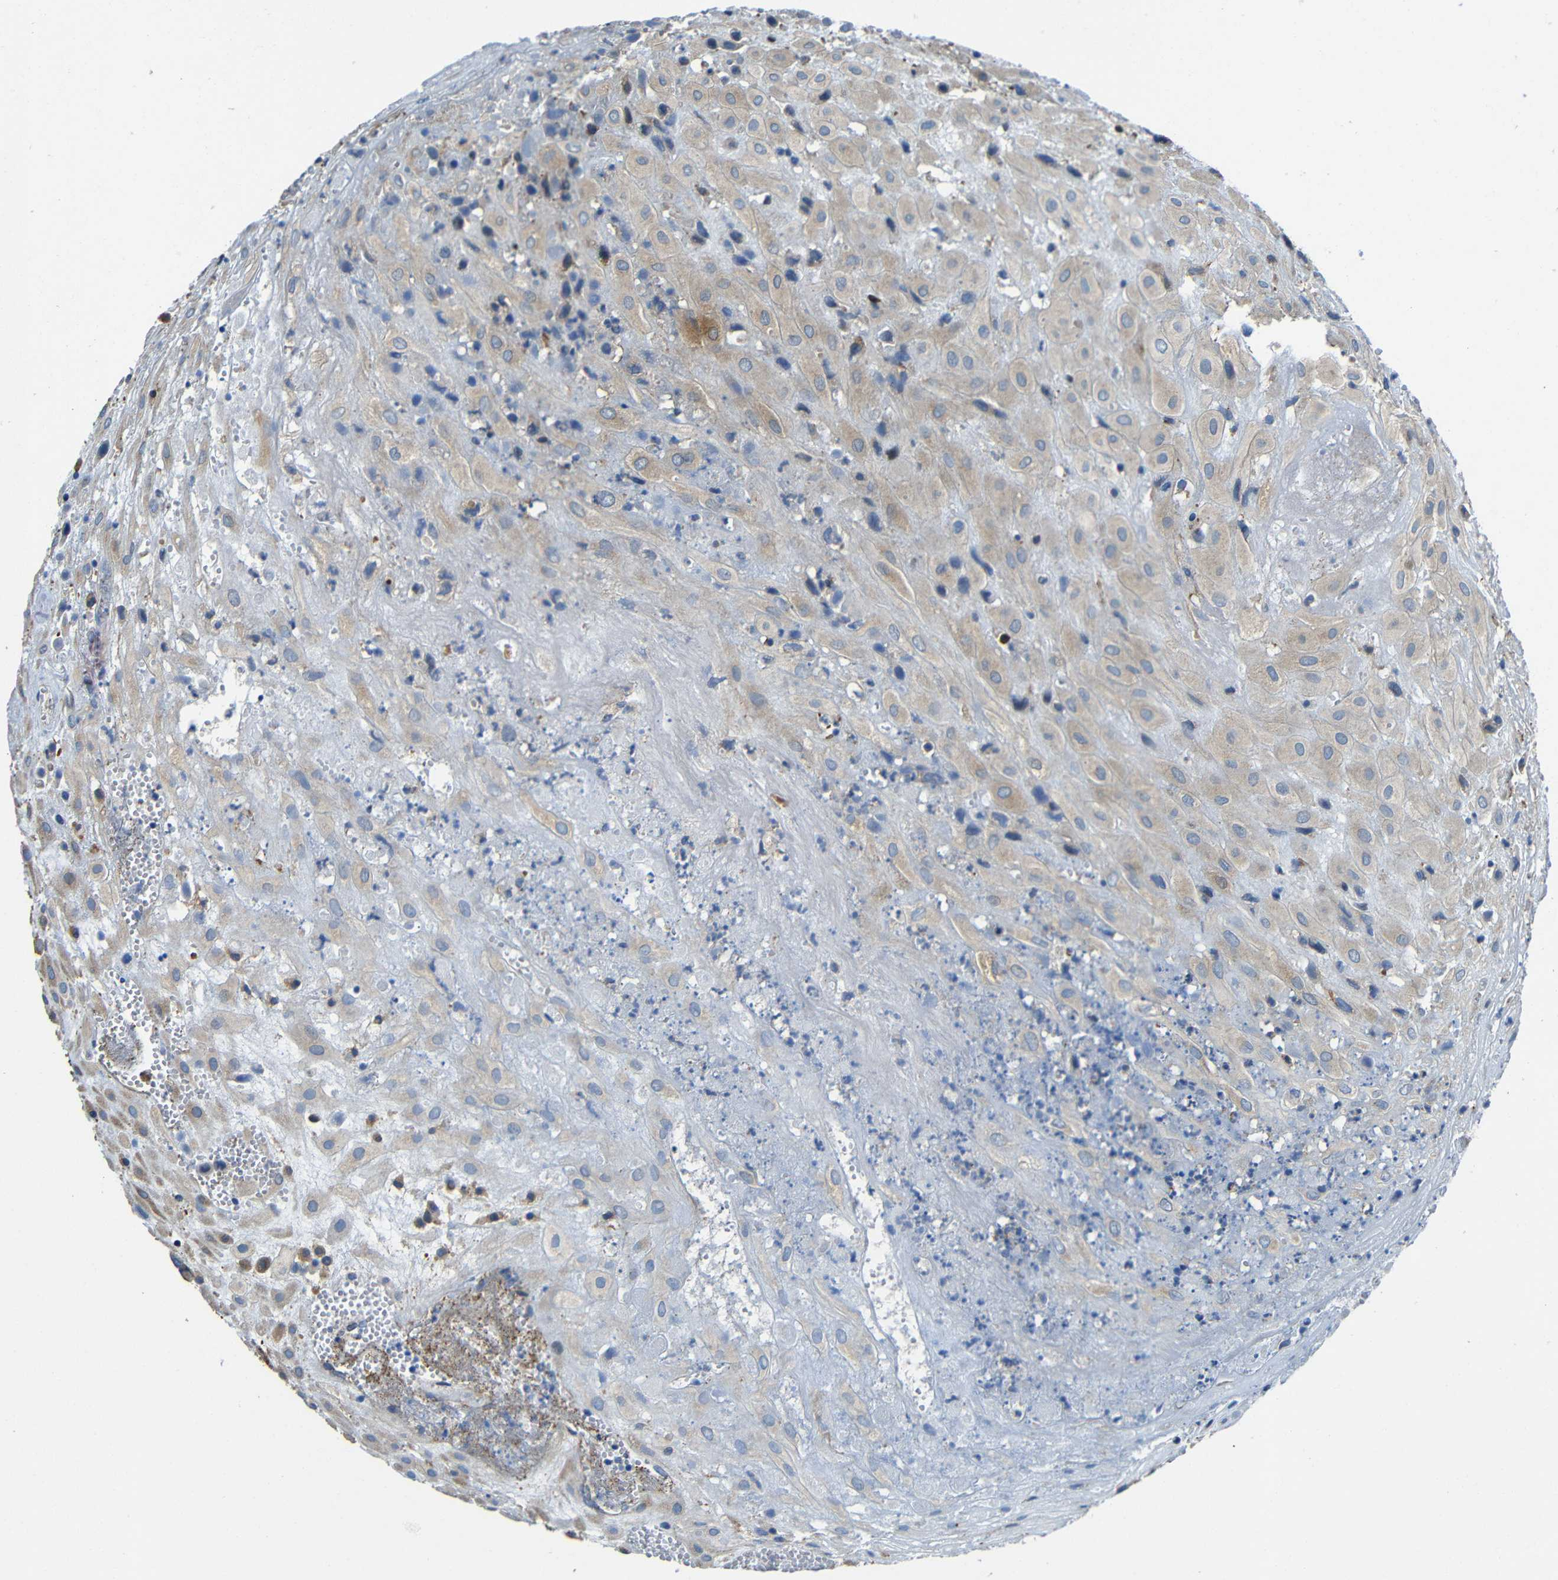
{"staining": {"intensity": "moderate", "quantity": ">75%", "location": "cytoplasmic/membranous"}, "tissue": "placenta", "cell_type": "Decidual cells", "image_type": "normal", "snomed": [{"axis": "morphology", "description": "Normal tissue, NOS"}, {"axis": "topography", "description": "Placenta"}], "caption": "Human placenta stained with a brown dye displays moderate cytoplasmic/membranous positive expression in about >75% of decidual cells.", "gene": "GDI1", "patient": {"sex": "female", "age": 18}}